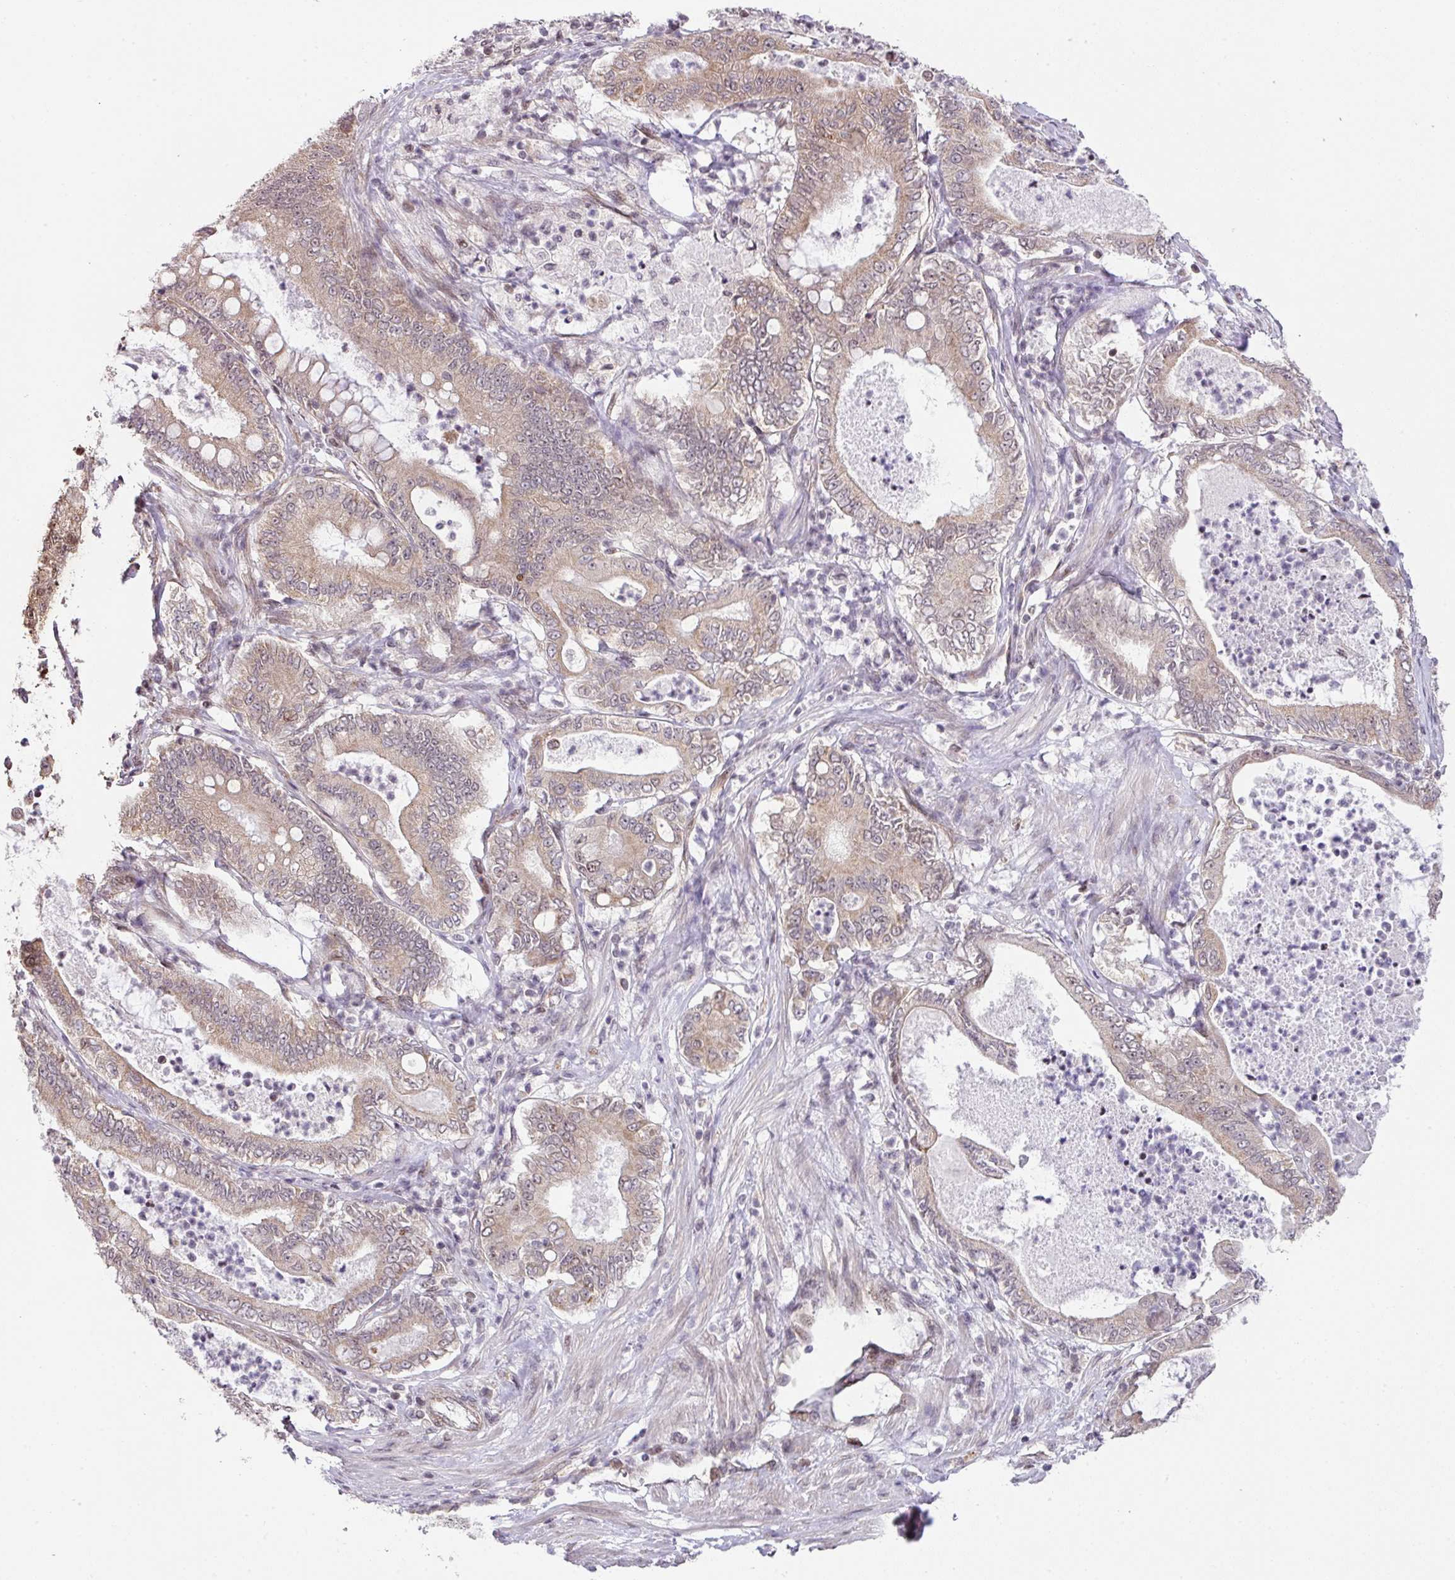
{"staining": {"intensity": "weak", "quantity": ">75%", "location": "cytoplasmic/membranous"}, "tissue": "pancreatic cancer", "cell_type": "Tumor cells", "image_type": "cancer", "snomed": [{"axis": "morphology", "description": "Adenocarcinoma, NOS"}, {"axis": "topography", "description": "Pancreas"}], "caption": "This is a micrograph of IHC staining of pancreatic cancer, which shows weak staining in the cytoplasmic/membranous of tumor cells.", "gene": "PLK1", "patient": {"sex": "male", "age": 71}}